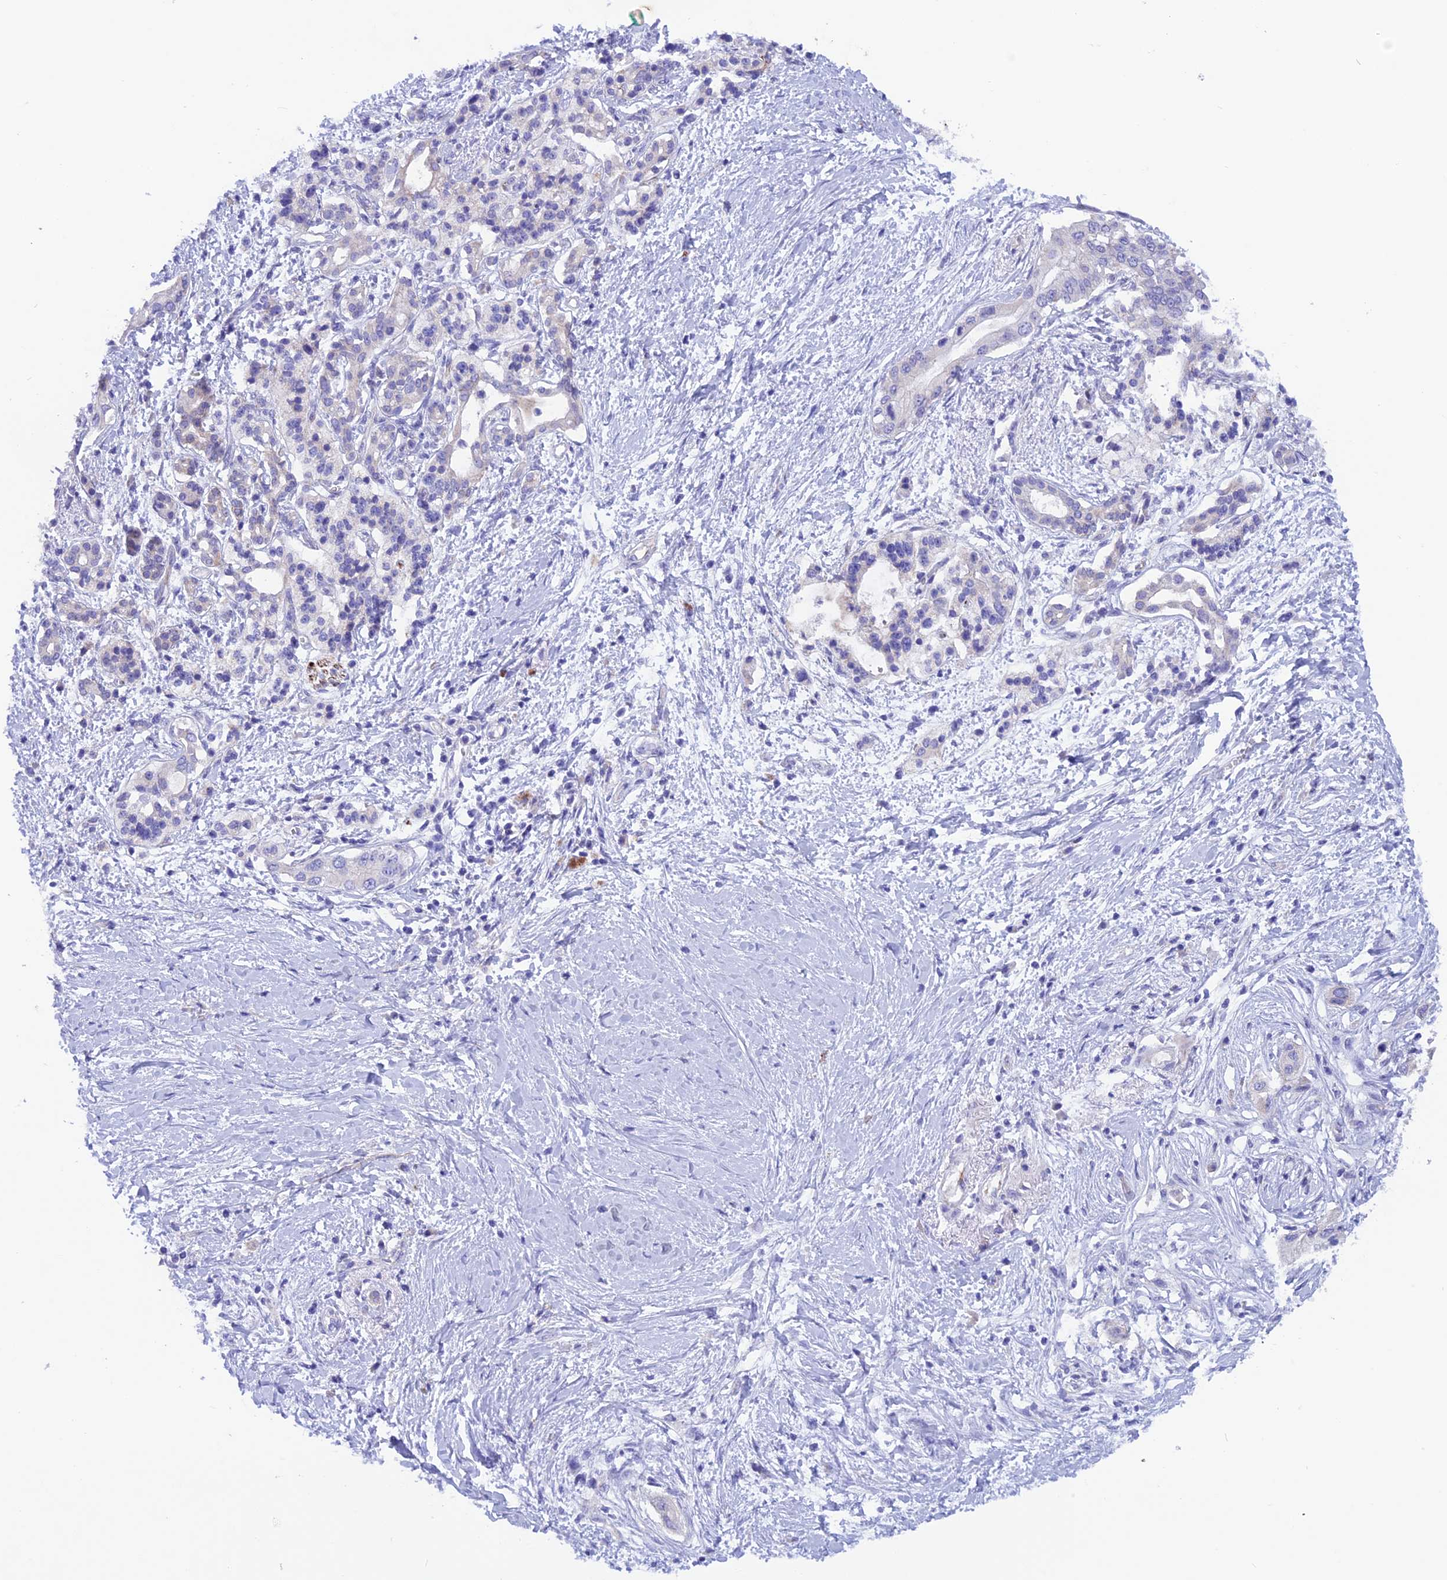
{"staining": {"intensity": "negative", "quantity": "none", "location": "none"}, "tissue": "pancreatic cancer", "cell_type": "Tumor cells", "image_type": "cancer", "snomed": [{"axis": "morphology", "description": "Normal tissue, NOS"}, {"axis": "morphology", "description": "Adenocarcinoma, NOS"}, {"axis": "topography", "description": "Pancreas"}, {"axis": "topography", "description": "Peripheral nerve tissue"}], "caption": "Histopathology image shows no significant protein positivity in tumor cells of pancreatic cancer (adenocarcinoma). (DAB IHC, high magnification).", "gene": "TMEM138", "patient": {"sex": "male", "age": 59}}